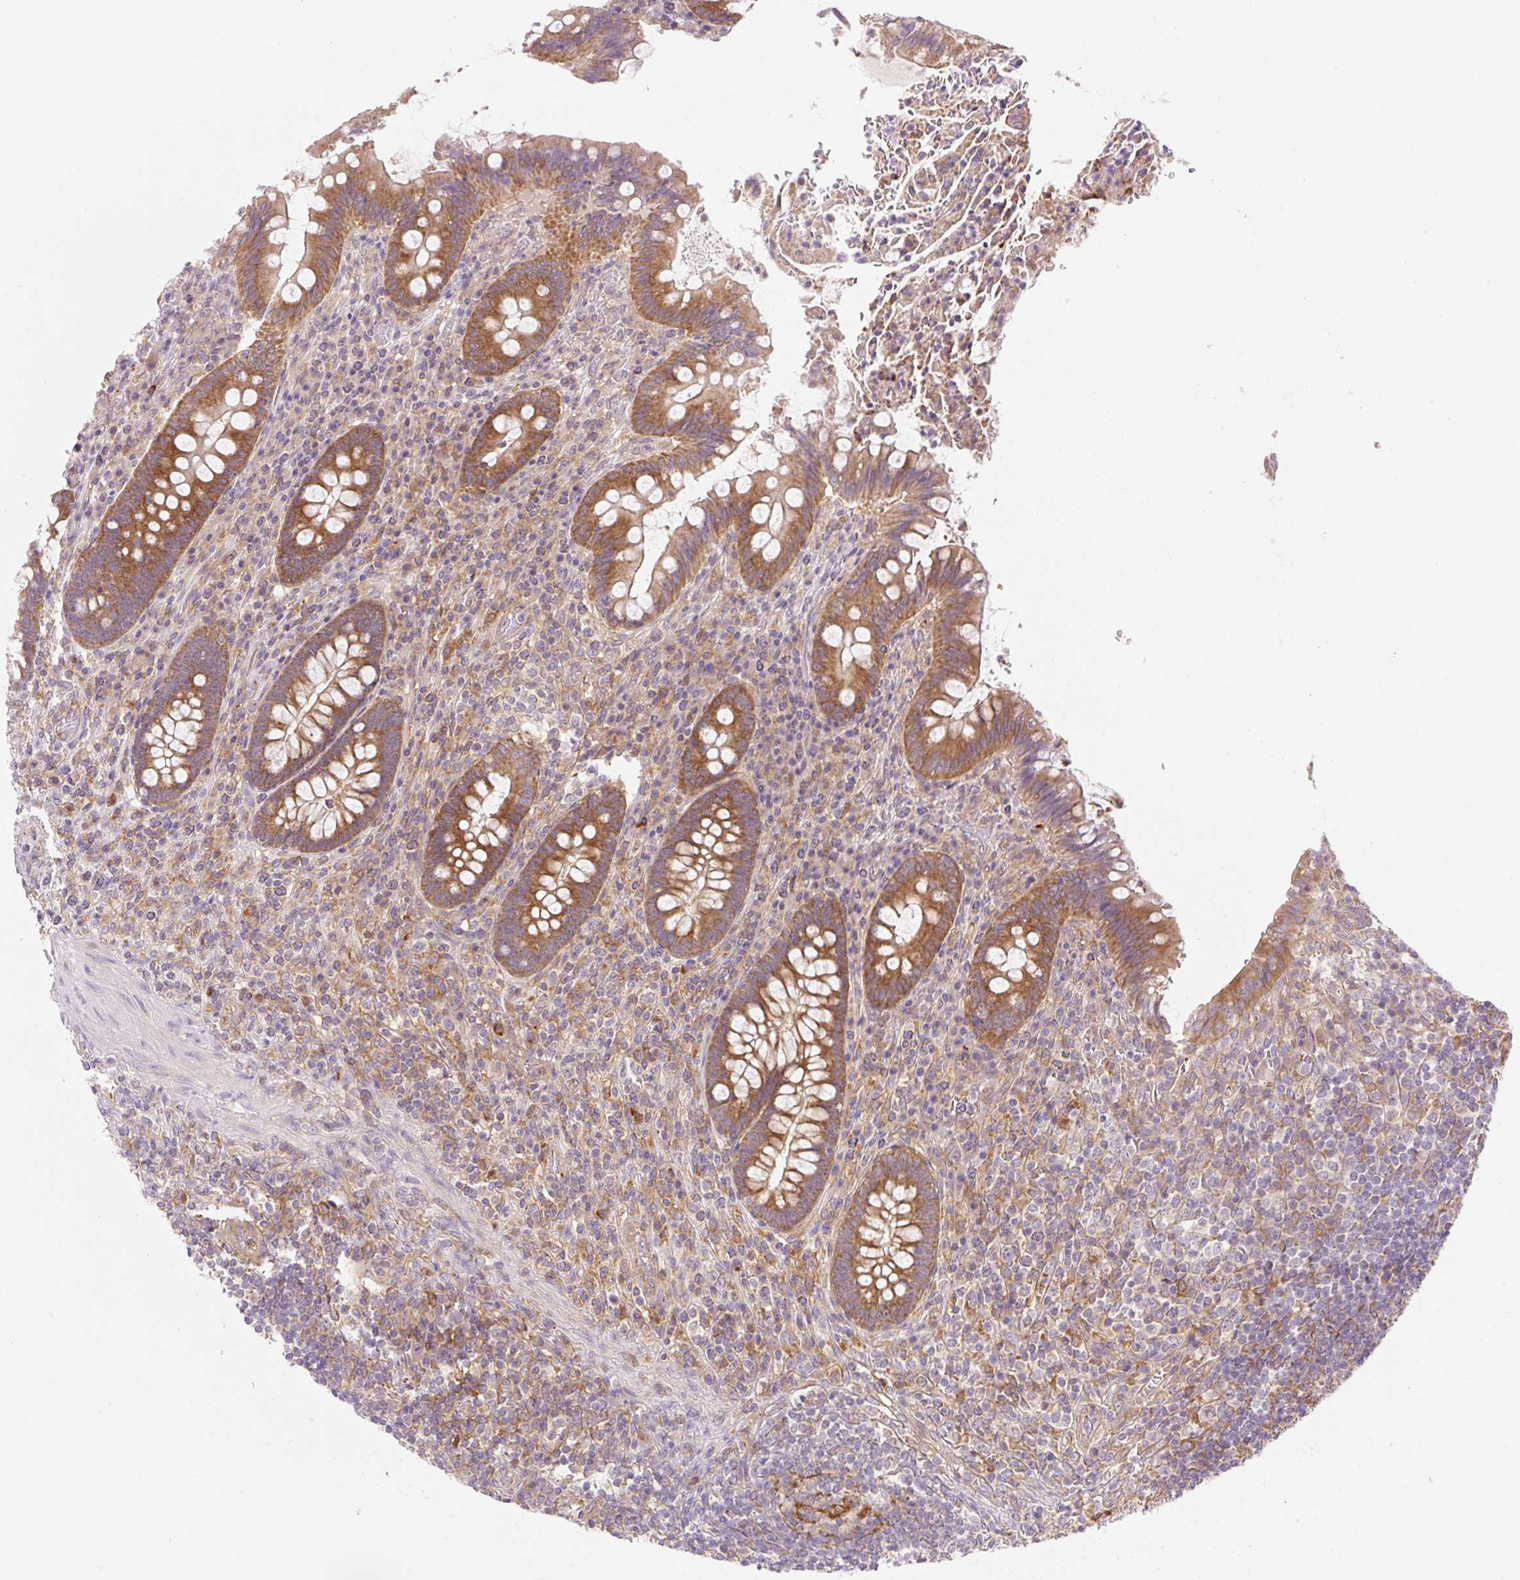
{"staining": {"intensity": "moderate", "quantity": ">75%", "location": "cytoplasmic/membranous"}, "tissue": "appendix", "cell_type": "Glandular cells", "image_type": "normal", "snomed": [{"axis": "morphology", "description": "Normal tissue, NOS"}, {"axis": "topography", "description": "Appendix"}], "caption": "DAB immunohistochemical staining of benign human appendix displays moderate cytoplasmic/membranous protein staining in approximately >75% of glandular cells. (DAB (3,3'-diaminobenzidine) IHC with brightfield microscopy, high magnification).", "gene": "OMA1", "patient": {"sex": "female", "age": 43}}